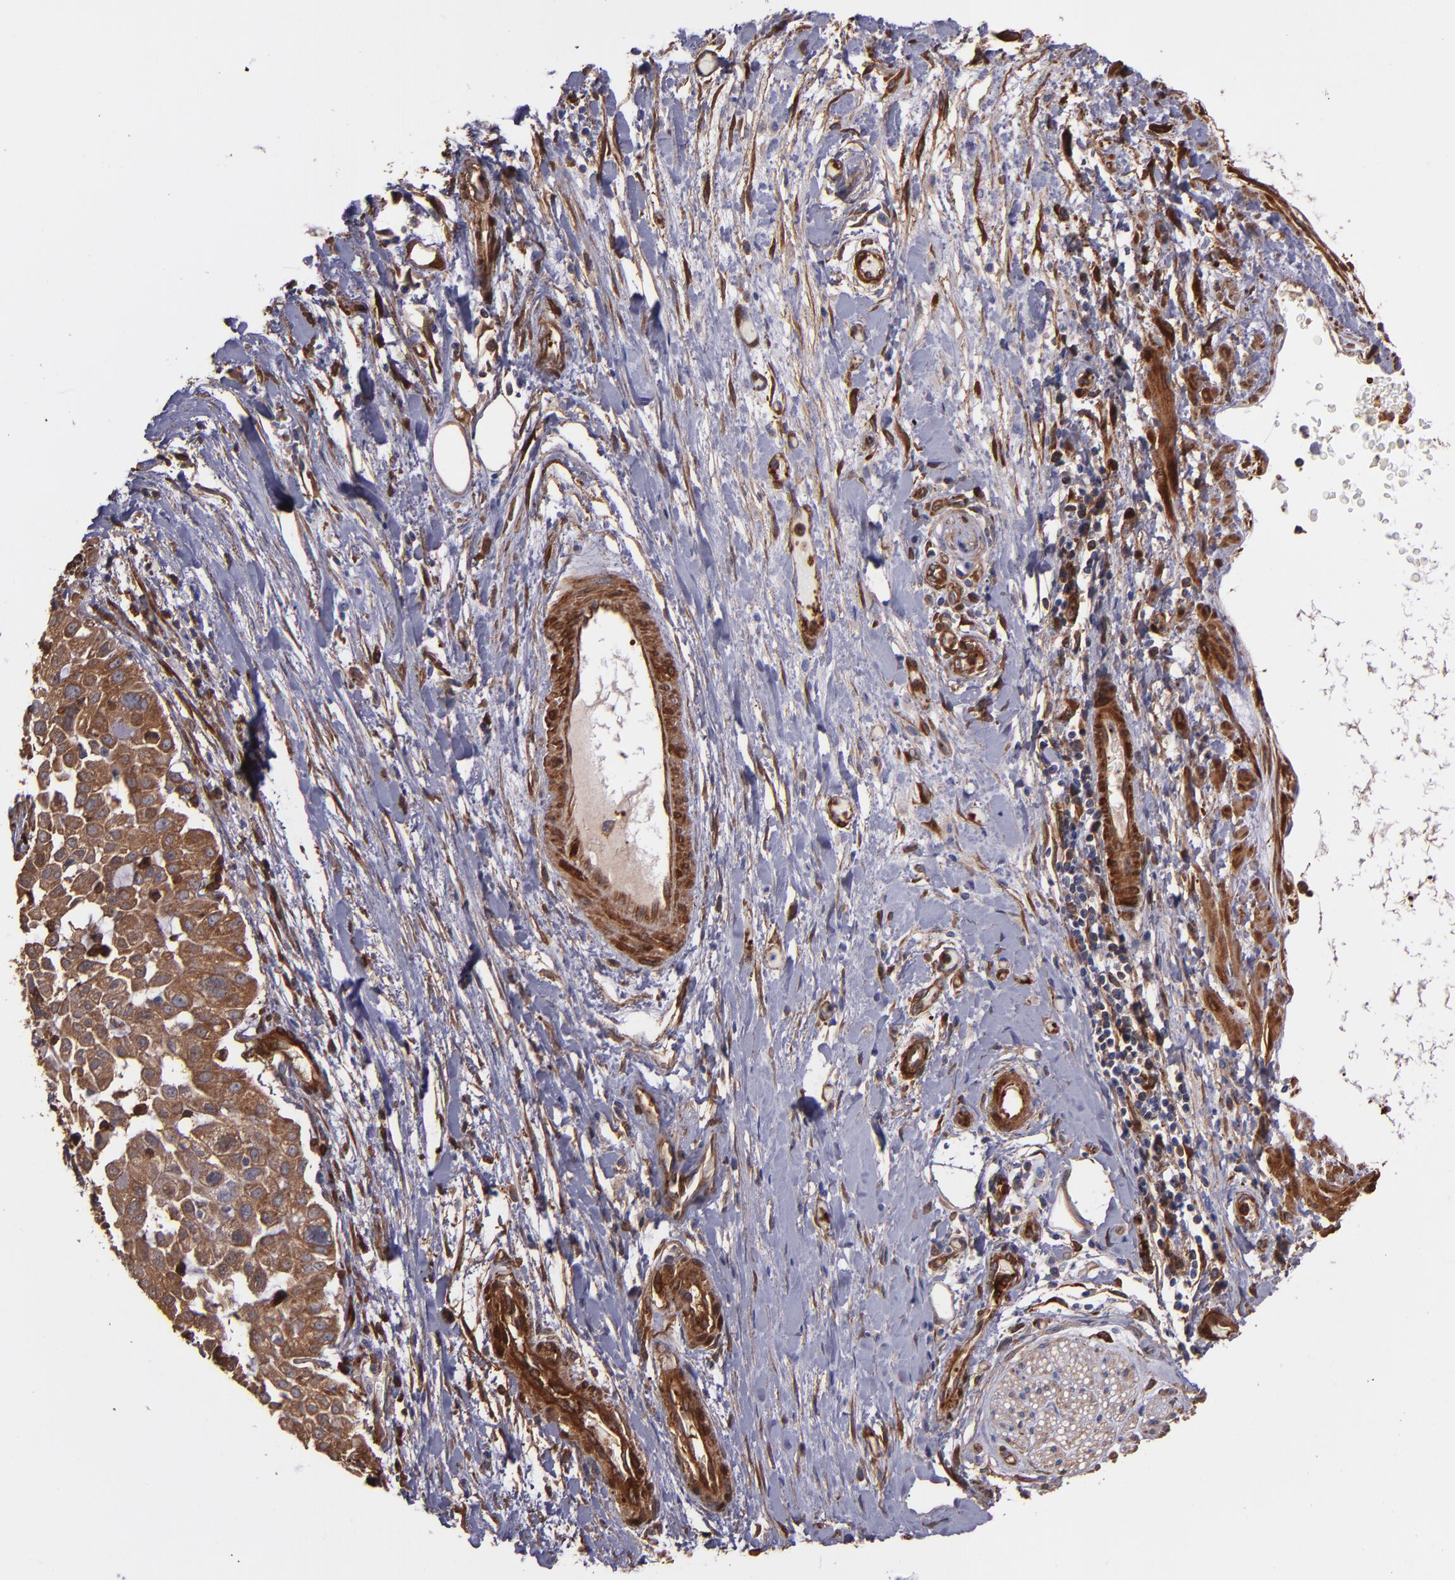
{"staining": {"intensity": "moderate", "quantity": ">75%", "location": "cytoplasmic/membranous"}, "tissue": "pancreatic cancer", "cell_type": "Tumor cells", "image_type": "cancer", "snomed": [{"axis": "morphology", "description": "Adenocarcinoma, NOS"}, {"axis": "topography", "description": "Pancreas"}], "caption": "Immunohistochemistry staining of pancreatic cancer, which demonstrates medium levels of moderate cytoplasmic/membranous positivity in approximately >75% of tumor cells indicating moderate cytoplasmic/membranous protein expression. The staining was performed using DAB (3,3'-diaminobenzidine) (brown) for protein detection and nuclei were counterstained in hematoxylin (blue).", "gene": "VCL", "patient": {"sex": "female", "age": 52}}